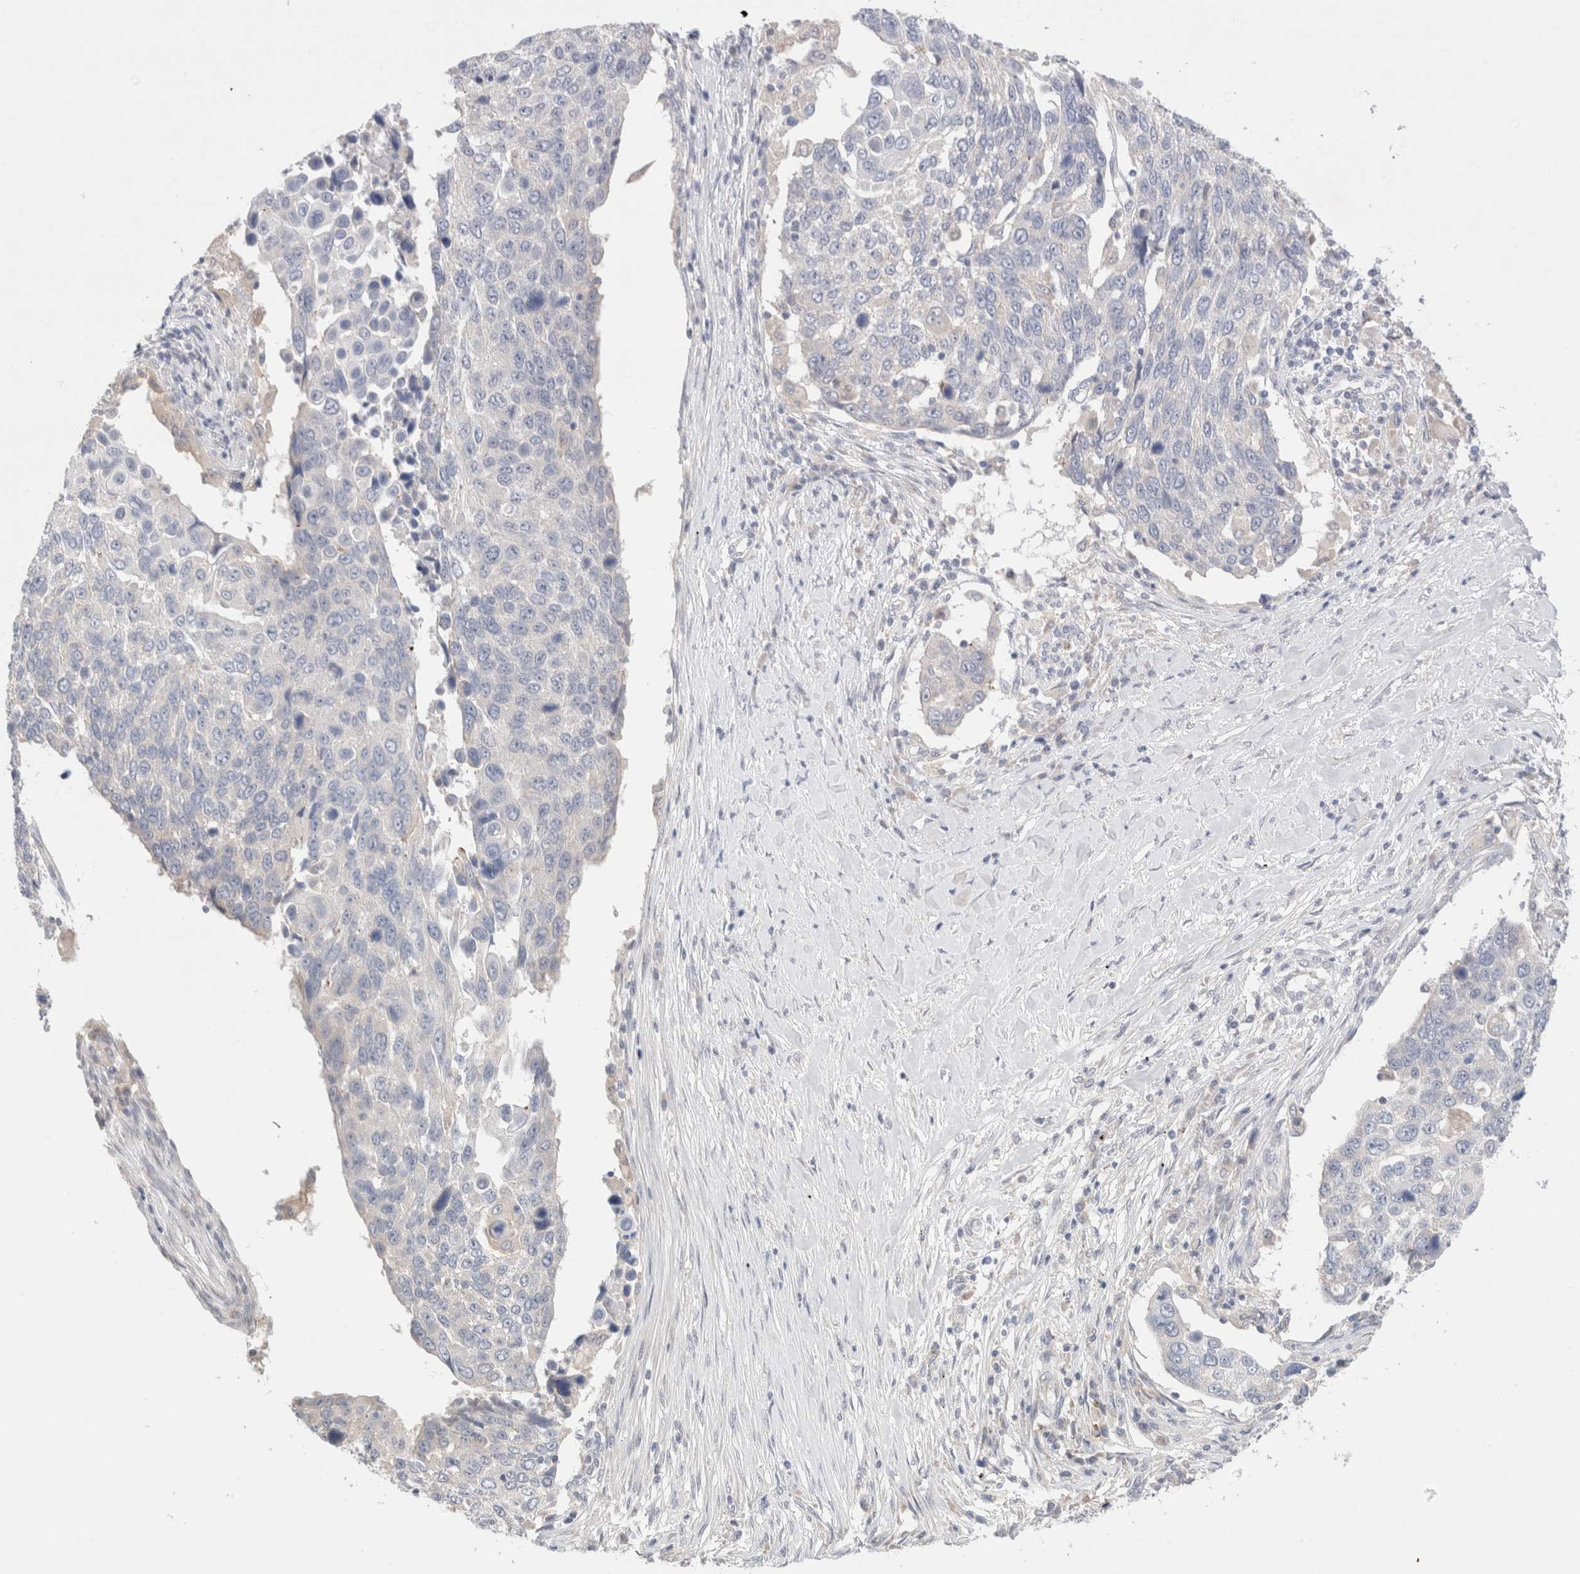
{"staining": {"intensity": "negative", "quantity": "none", "location": "none"}, "tissue": "lung cancer", "cell_type": "Tumor cells", "image_type": "cancer", "snomed": [{"axis": "morphology", "description": "Squamous cell carcinoma, NOS"}, {"axis": "topography", "description": "Lung"}], "caption": "Tumor cells show no significant staining in lung cancer (squamous cell carcinoma). (DAB immunohistochemistry visualized using brightfield microscopy, high magnification).", "gene": "SPATA20", "patient": {"sex": "male", "age": 66}}